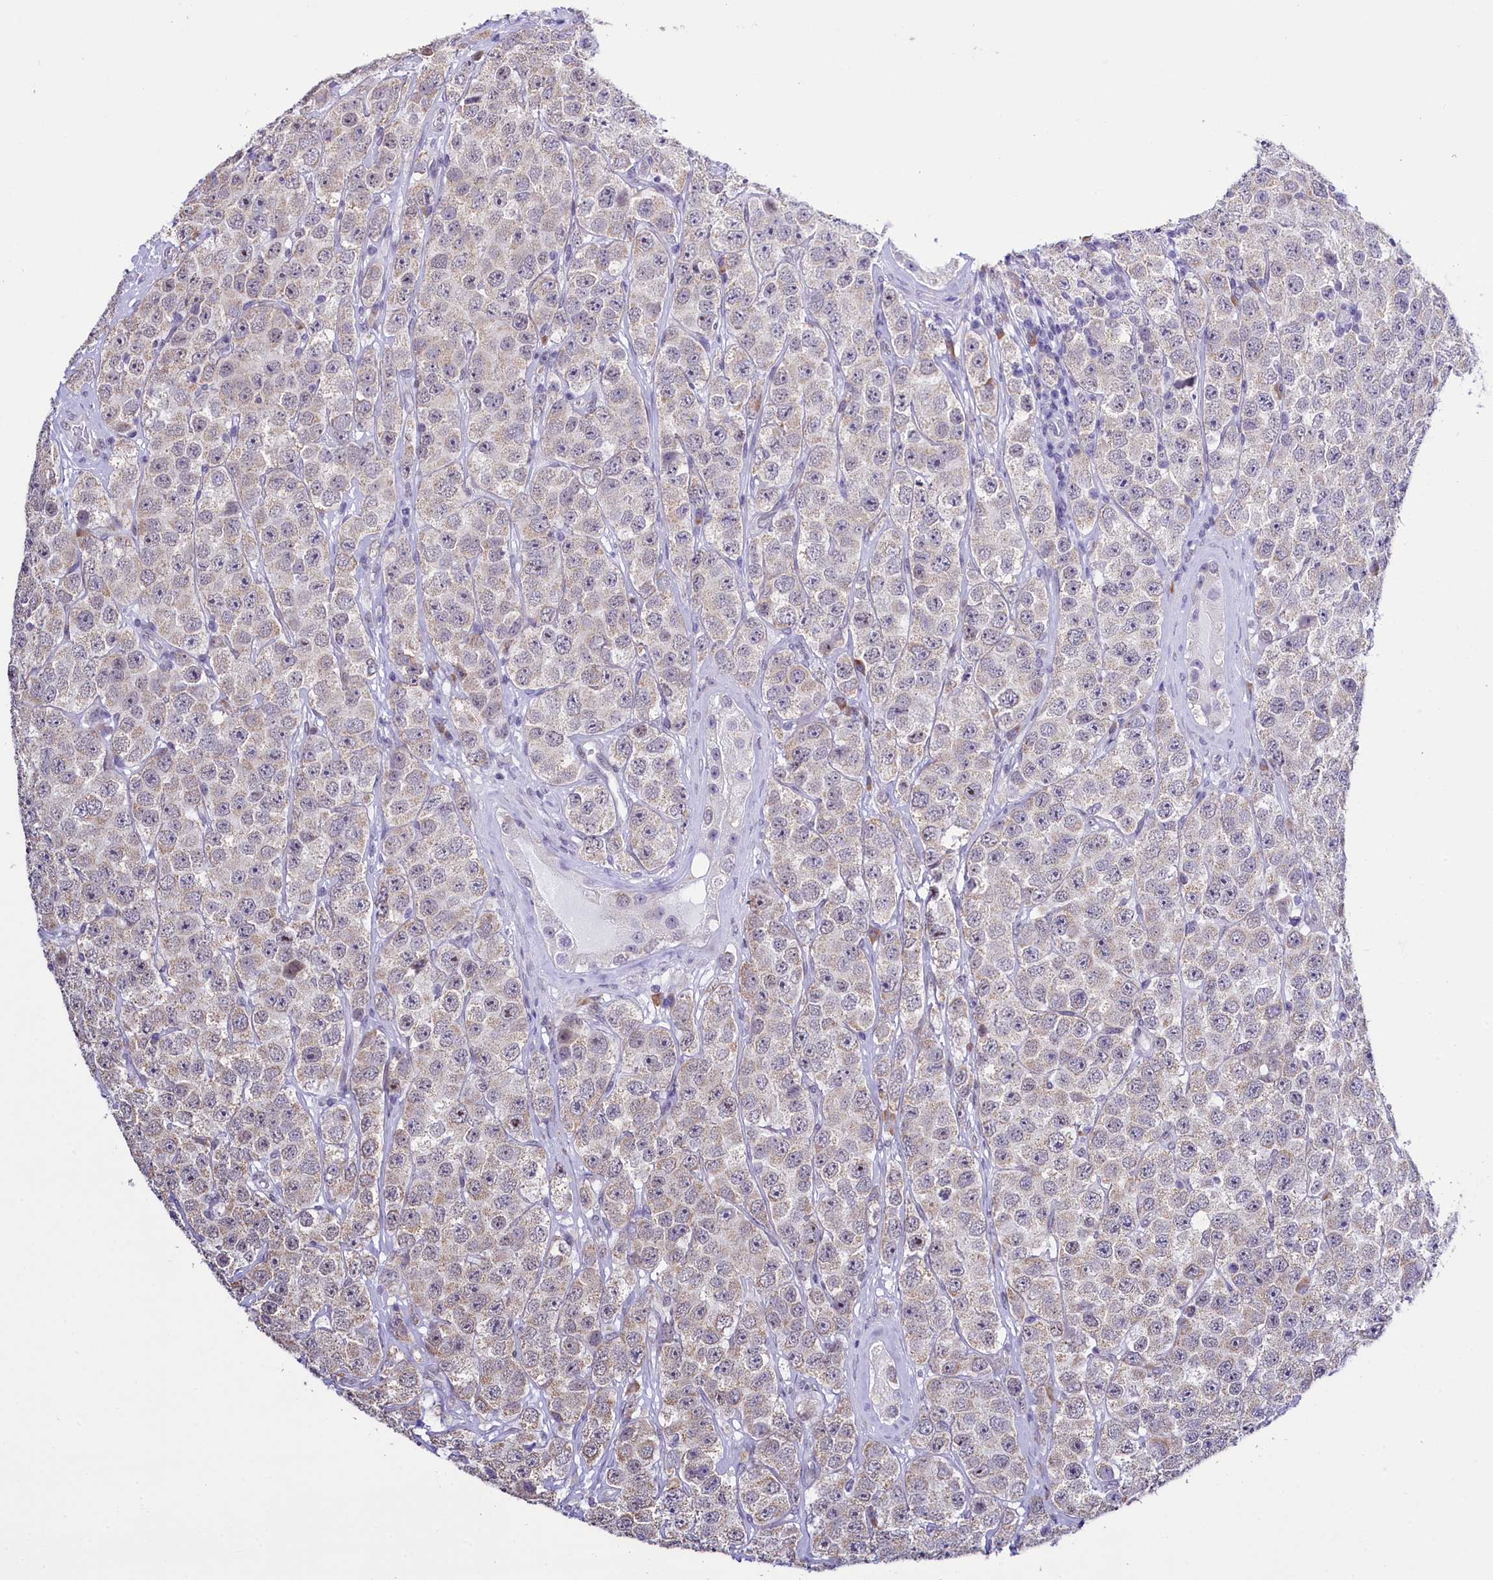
{"staining": {"intensity": "weak", "quantity": "25%-75%", "location": "cytoplasmic/membranous"}, "tissue": "testis cancer", "cell_type": "Tumor cells", "image_type": "cancer", "snomed": [{"axis": "morphology", "description": "Seminoma, NOS"}, {"axis": "topography", "description": "Testis"}], "caption": "Immunohistochemistry (IHC) micrograph of human testis cancer (seminoma) stained for a protein (brown), which reveals low levels of weak cytoplasmic/membranous expression in approximately 25%-75% of tumor cells.", "gene": "SPATS2", "patient": {"sex": "male", "age": 28}}